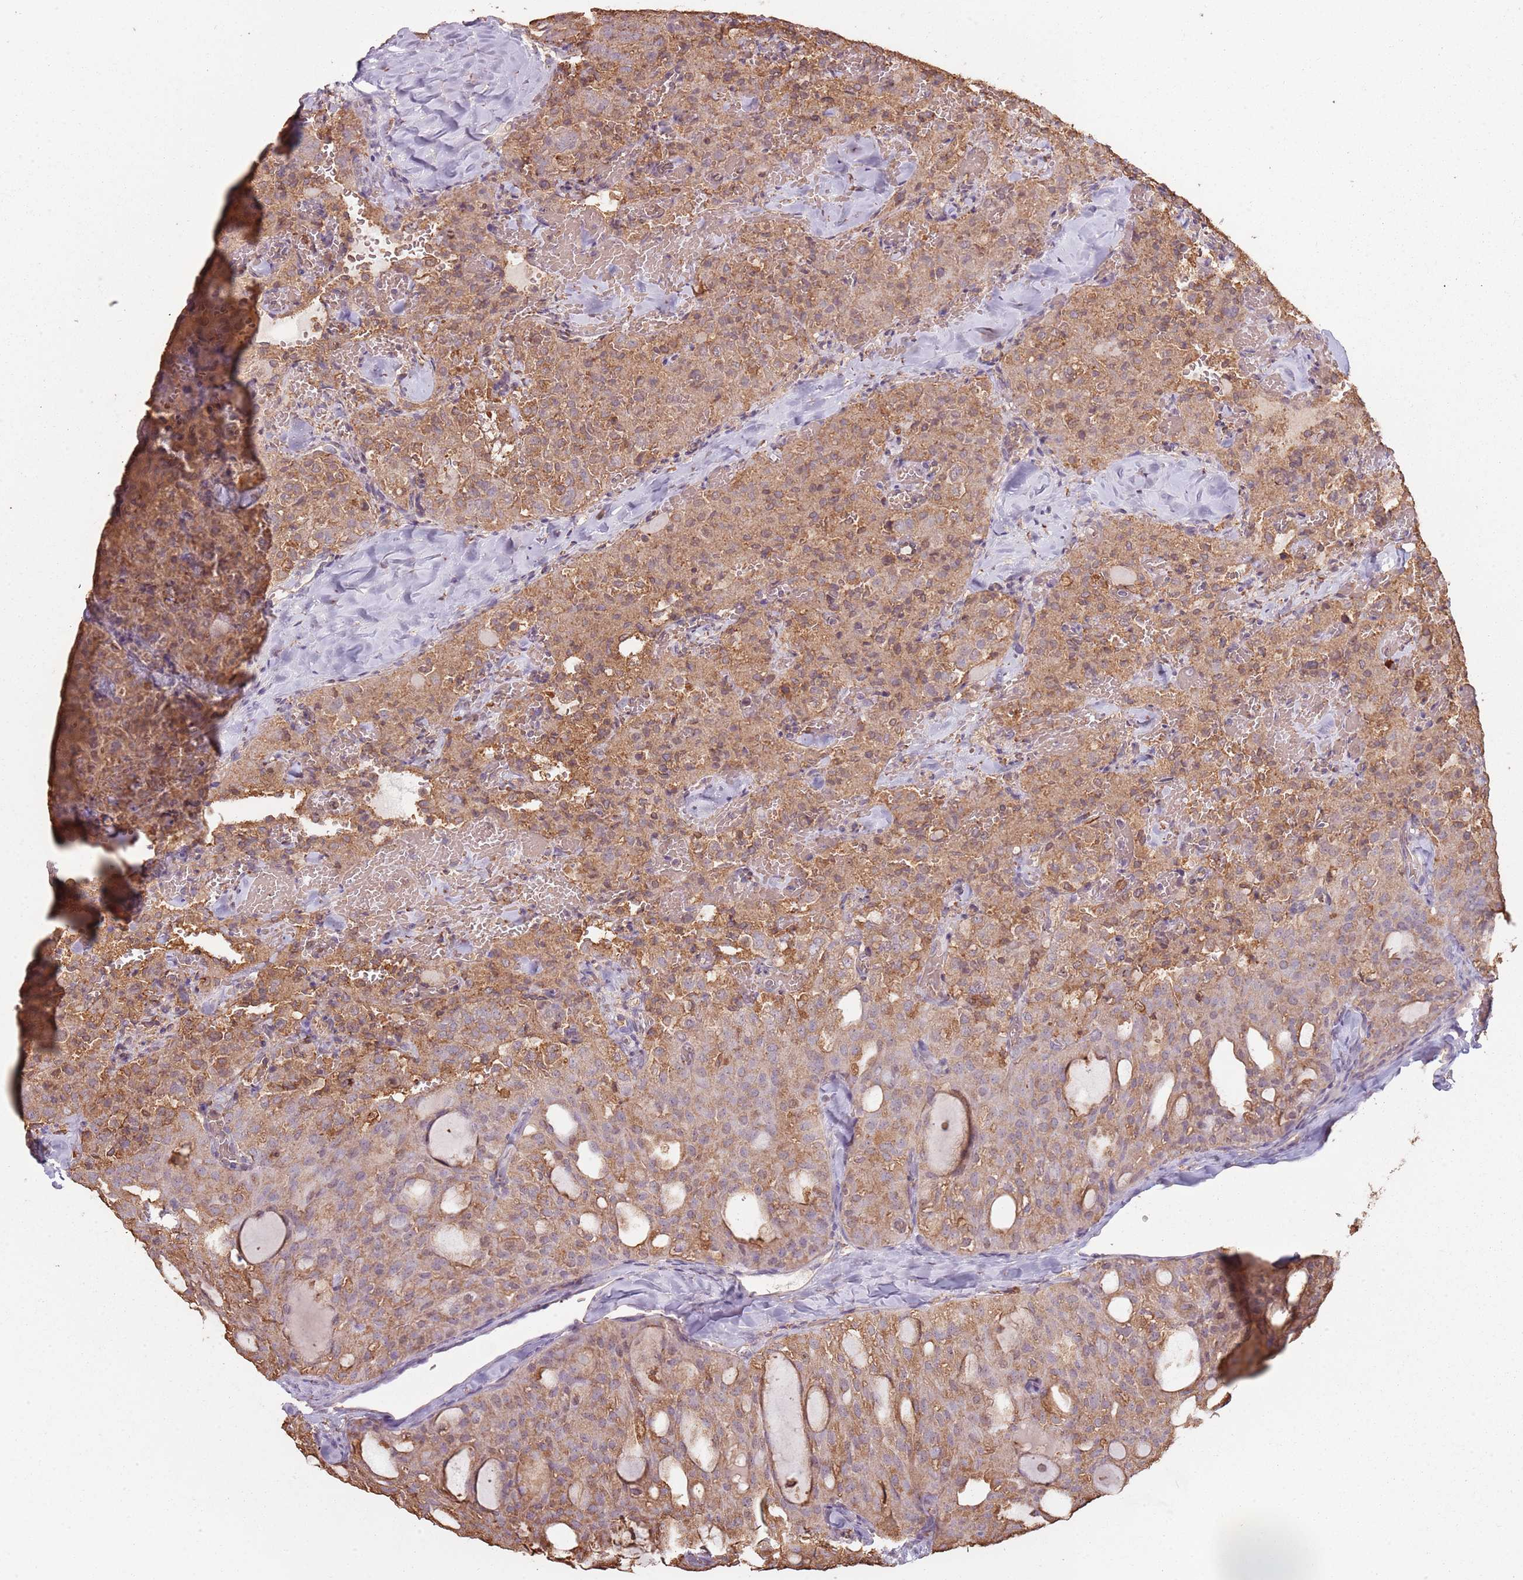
{"staining": {"intensity": "moderate", "quantity": "25%-75%", "location": "cytoplasmic/membranous"}, "tissue": "thyroid cancer", "cell_type": "Tumor cells", "image_type": "cancer", "snomed": [{"axis": "morphology", "description": "Follicular adenoma carcinoma, NOS"}, {"axis": "topography", "description": "Thyroid gland"}], "caption": "Moderate cytoplasmic/membranous positivity is seen in about 25%-75% of tumor cells in thyroid follicular adenoma carcinoma.", "gene": "ATOSB", "patient": {"sex": "male", "age": 75}}